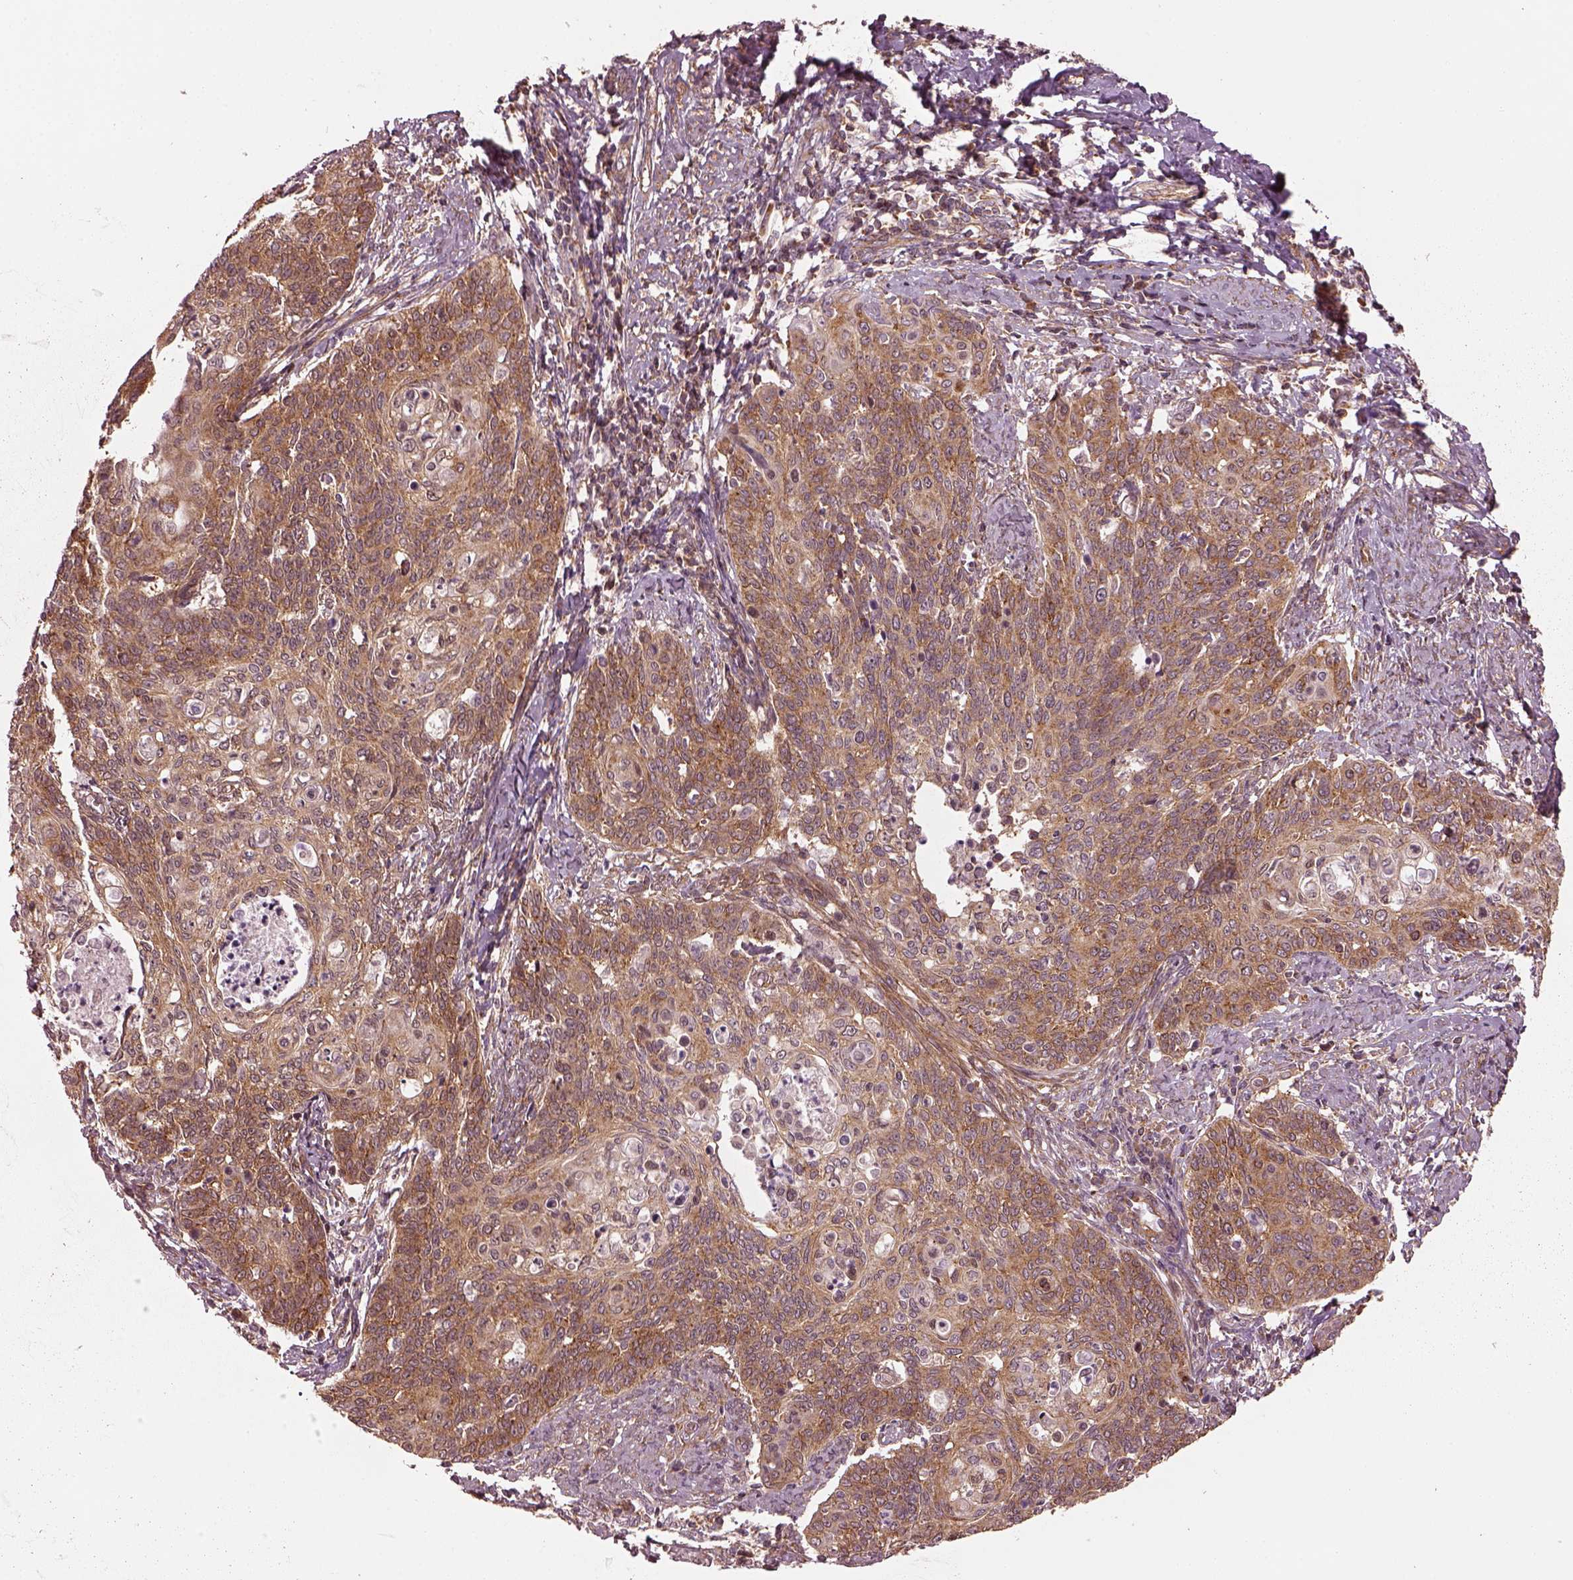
{"staining": {"intensity": "moderate", "quantity": ">75%", "location": "cytoplasmic/membranous"}, "tissue": "cervical cancer", "cell_type": "Tumor cells", "image_type": "cancer", "snomed": [{"axis": "morphology", "description": "Normal tissue, NOS"}, {"axis": "morphology", "description": "Squamous cell carcinoma, NOS"}, {"axis": "topography", "description": "Cervix"}], "caption": "Immunohistochemical staining of human cervical squamous cell carcinoma demonstrates medium levels of moderate cytoplasmic/membranous protein positivity in about >75% of tumor cells. The protein of interest is shown in brown color, while the nuclei are stained blue.", "gene": "LSM14A", "patient": {"sex": "female", "age": 39}}